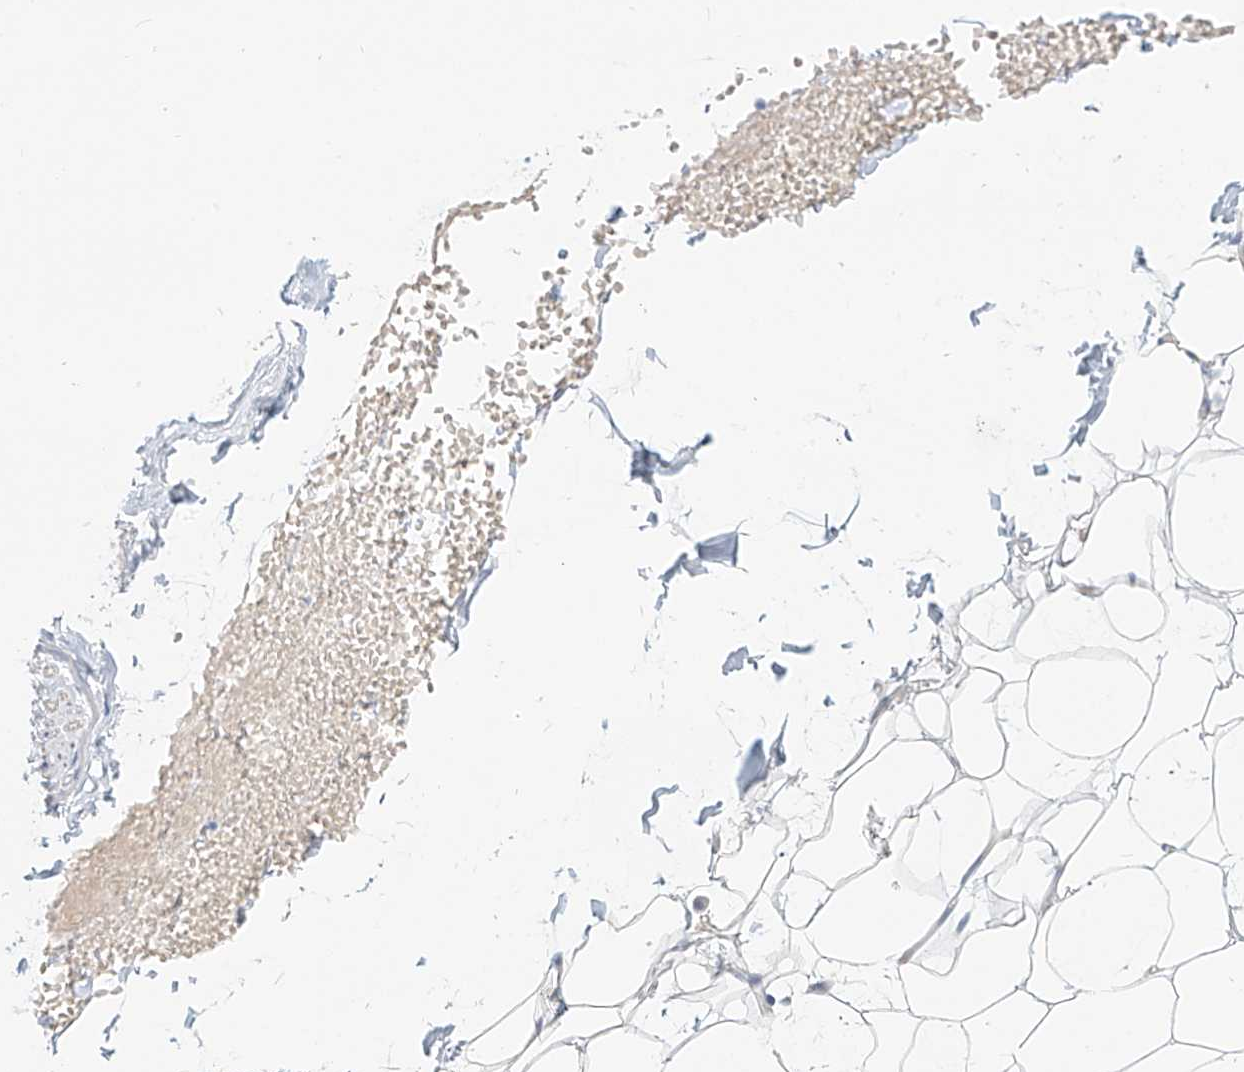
{"staining": {"intensity": "negative", "quantity": "none", "location": "none"}, "tissue": "adipose tissue", "cell_type": "Adipocytes", "image_type": "normal", "snomed": [{"axis": "morphology", "description": "Normal tissue, NOS"}, {"axis": "topography", "description": "Breast"}], "caption": "Histopathology image shows no significant protein expression in adipocytes of benign adipose tissue. (DAB (3,3'-diaminobenzidine) immunohistochemistry (IHC) visualized using brightfield microscopy, high magnification).", "gene": "ST3GAL5", "patient": {"sex": "female", "age": 23}}